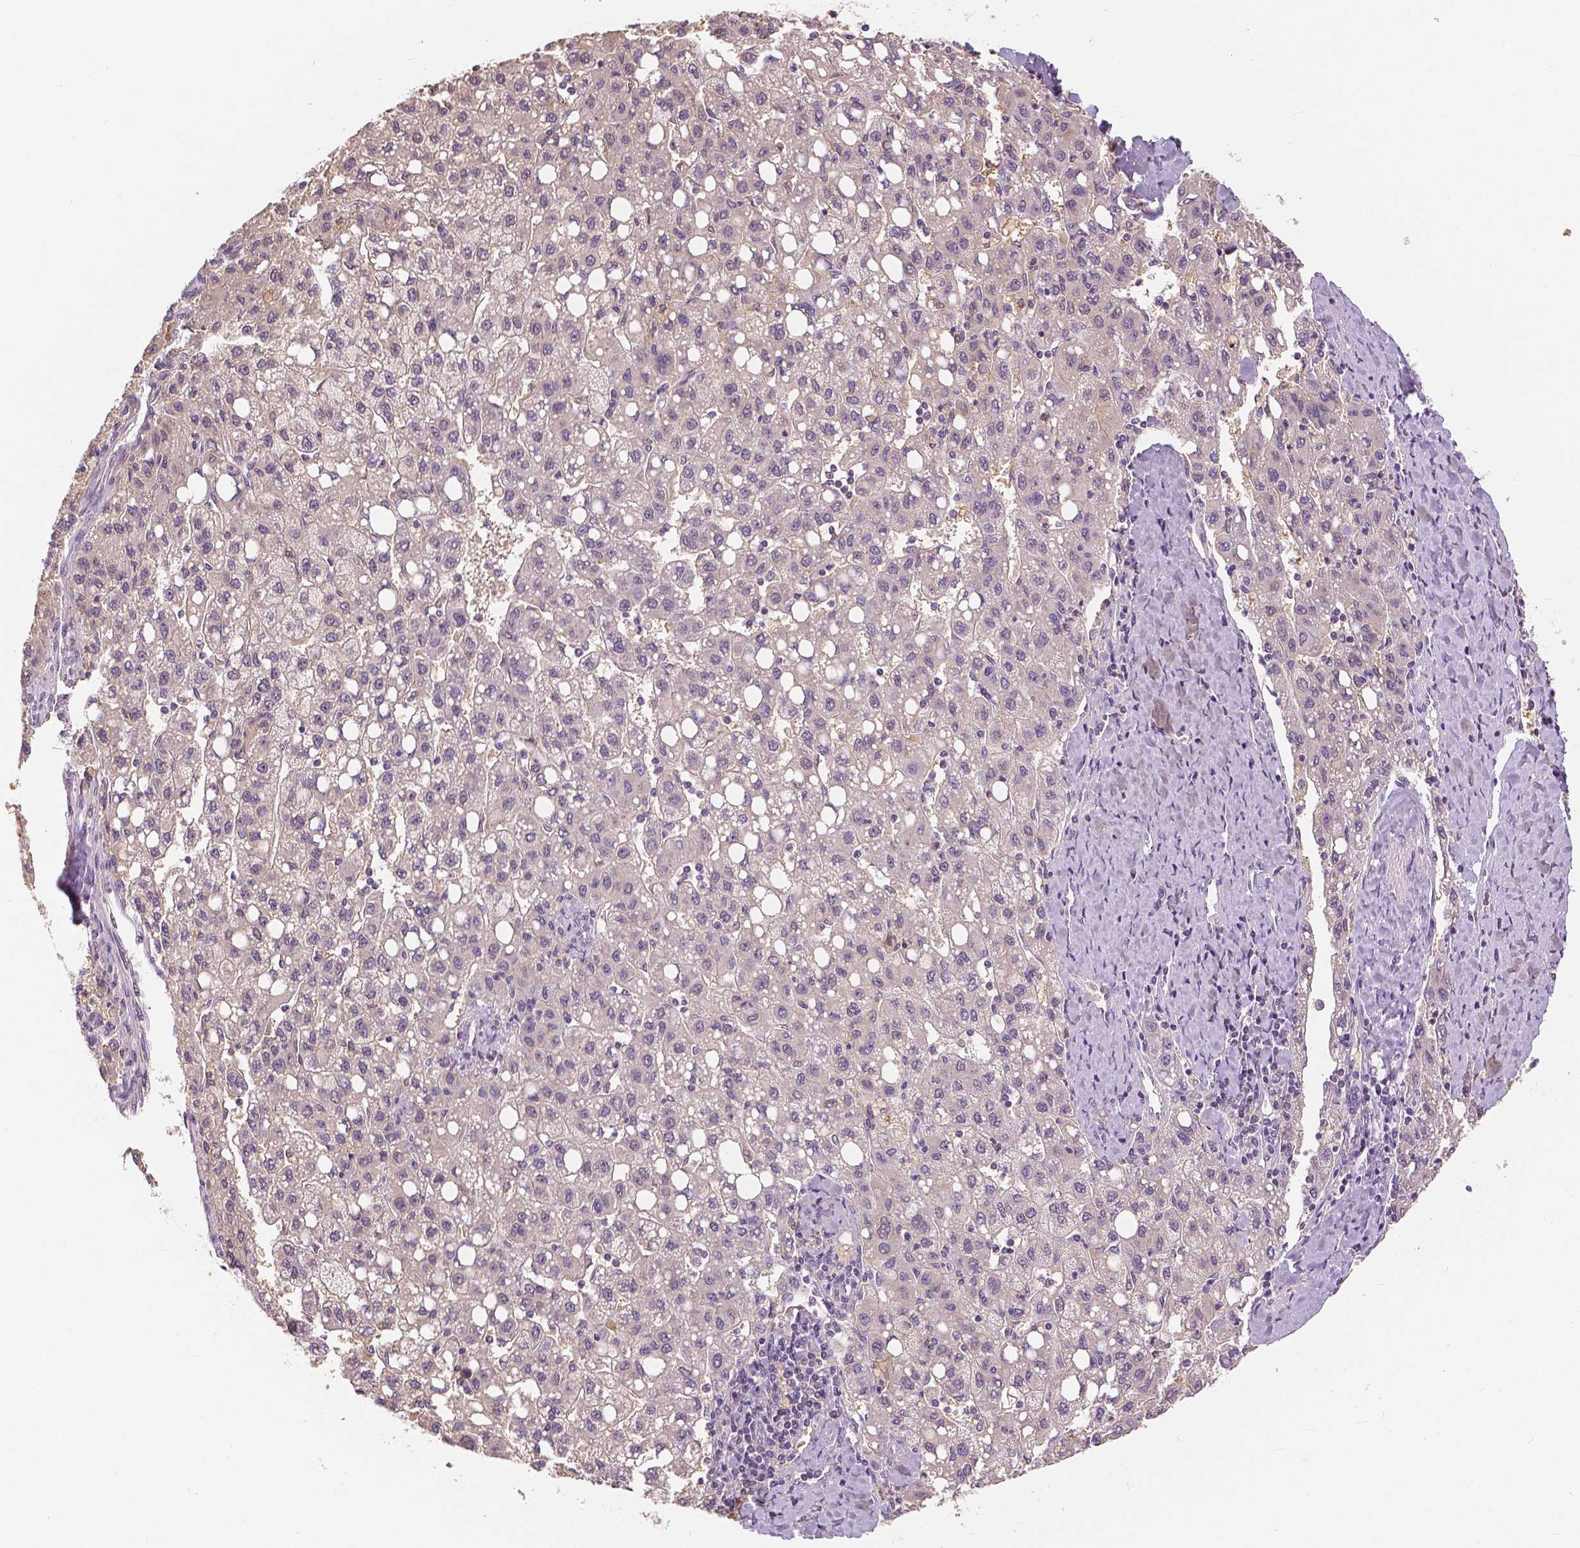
{"staining": {"intensity": "negative", "quantity": "none", "location": "none"}, "tissue": "liver cancer", "cell_type": "Tumor cells", "image_type": "cancer", "snomed": [{"axis": "morphology", "description": "Carcinoma, Hepatocellular, NOS"}, {"axis": "topography", "description": "Liver"}], "caption": "The IHC micrograph has no significant staining in tumor cells of liver cancer (hepatocellular carcinoma) tissue.", "gene": "MAP1LC3B", "patient": {"sex": "female", "age": 82}}